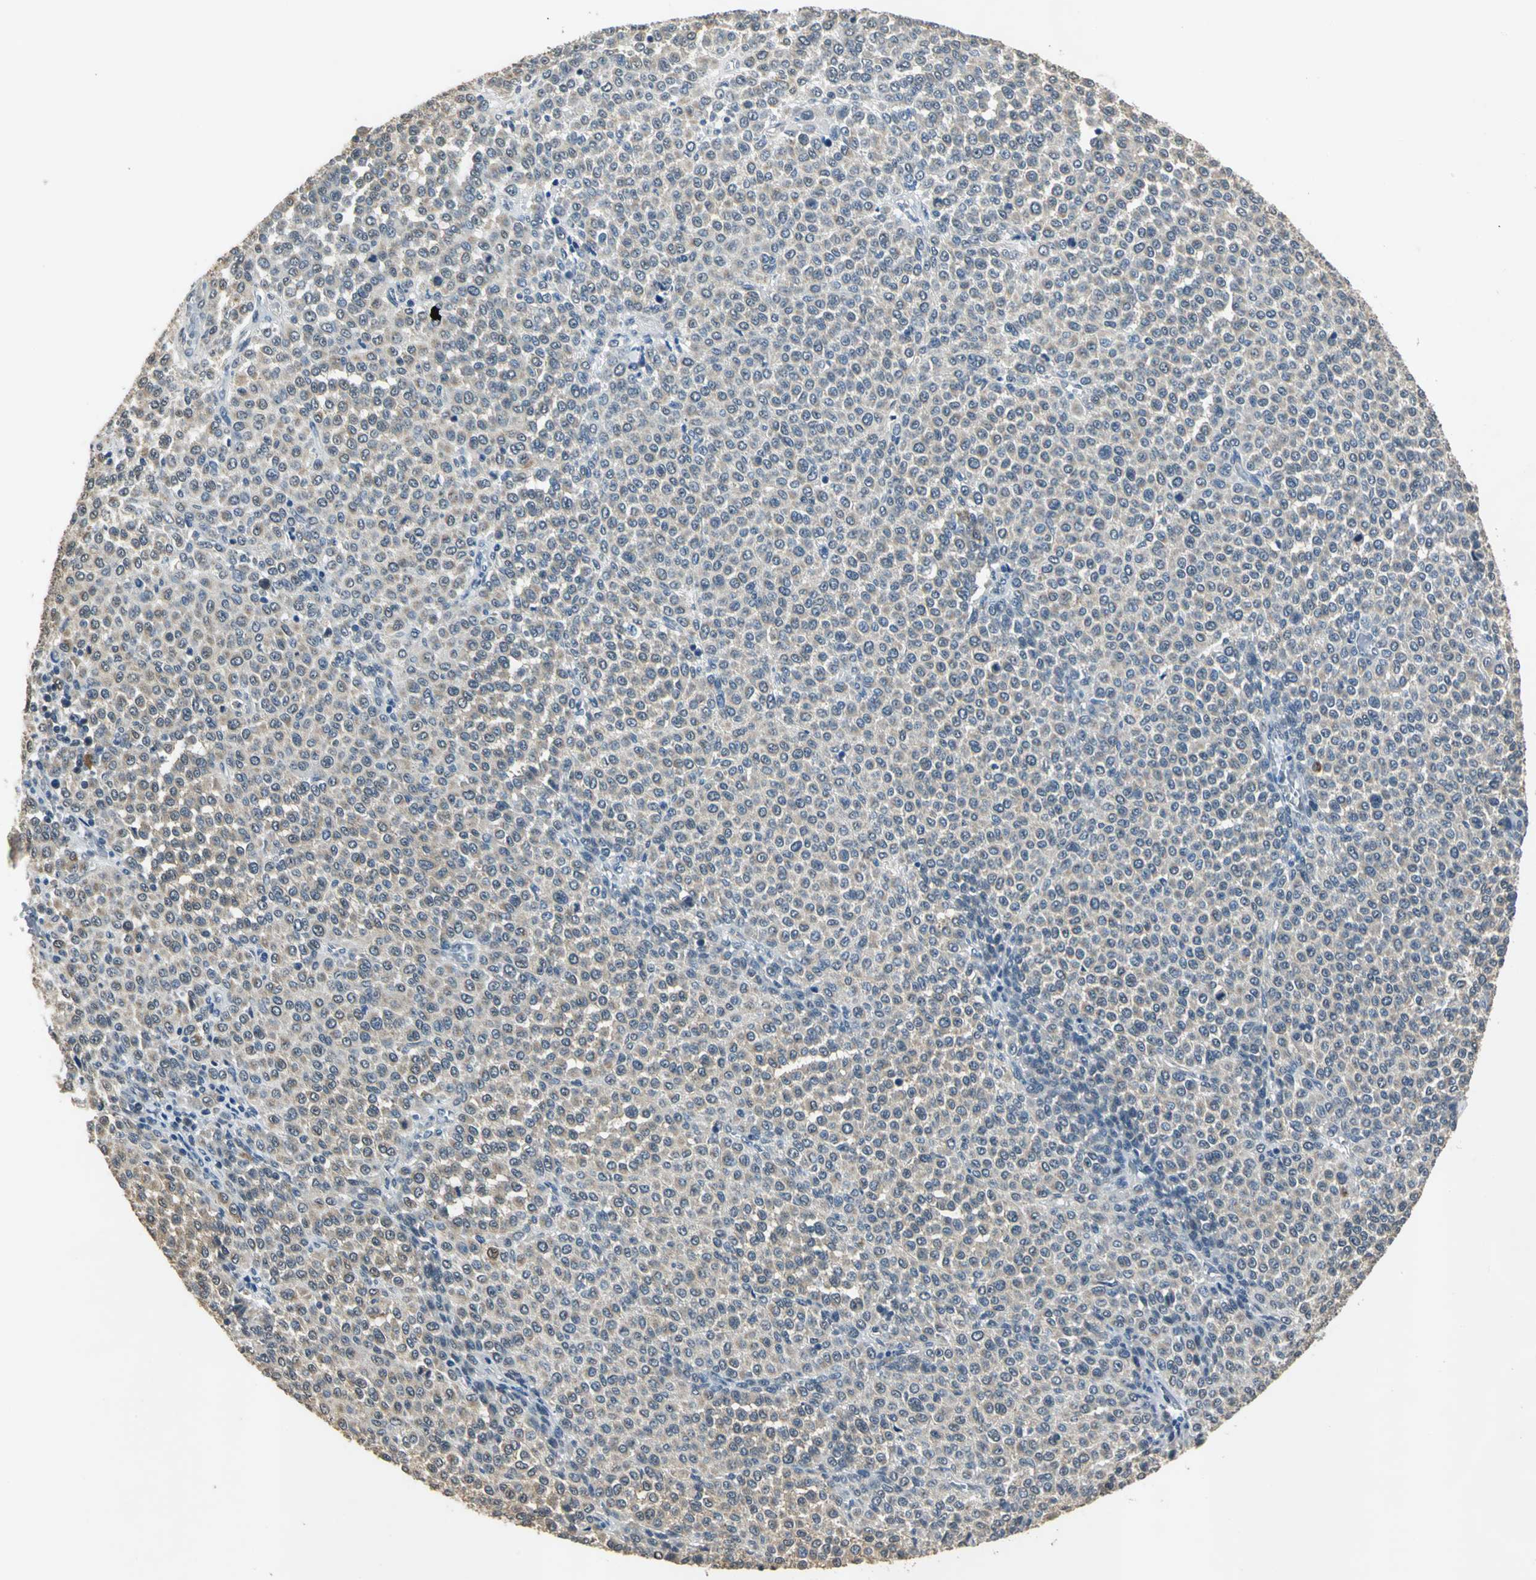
{"staining": {"intensity": "weak", "quantity": ">75%", "location": "cytoplasmic/membranous"}, "tissue": "melanoma", "cell_type": "Tumor cells", "image_type": "cancer", "snomed": [{"axis": "morphology", "description": "Malignant melanoma, Metastatic site"}, {"axis": "topography", "description": "Pancreas"}], "caption": "Immunohistochemistry (IHC) (DAB) staining of human melanoma shows weak cytoplasmic/membranous protein positivity in approximately >75% of tumor cells.", "gene": "OCLN", "patient": {"sex": "female", "age": 30}}